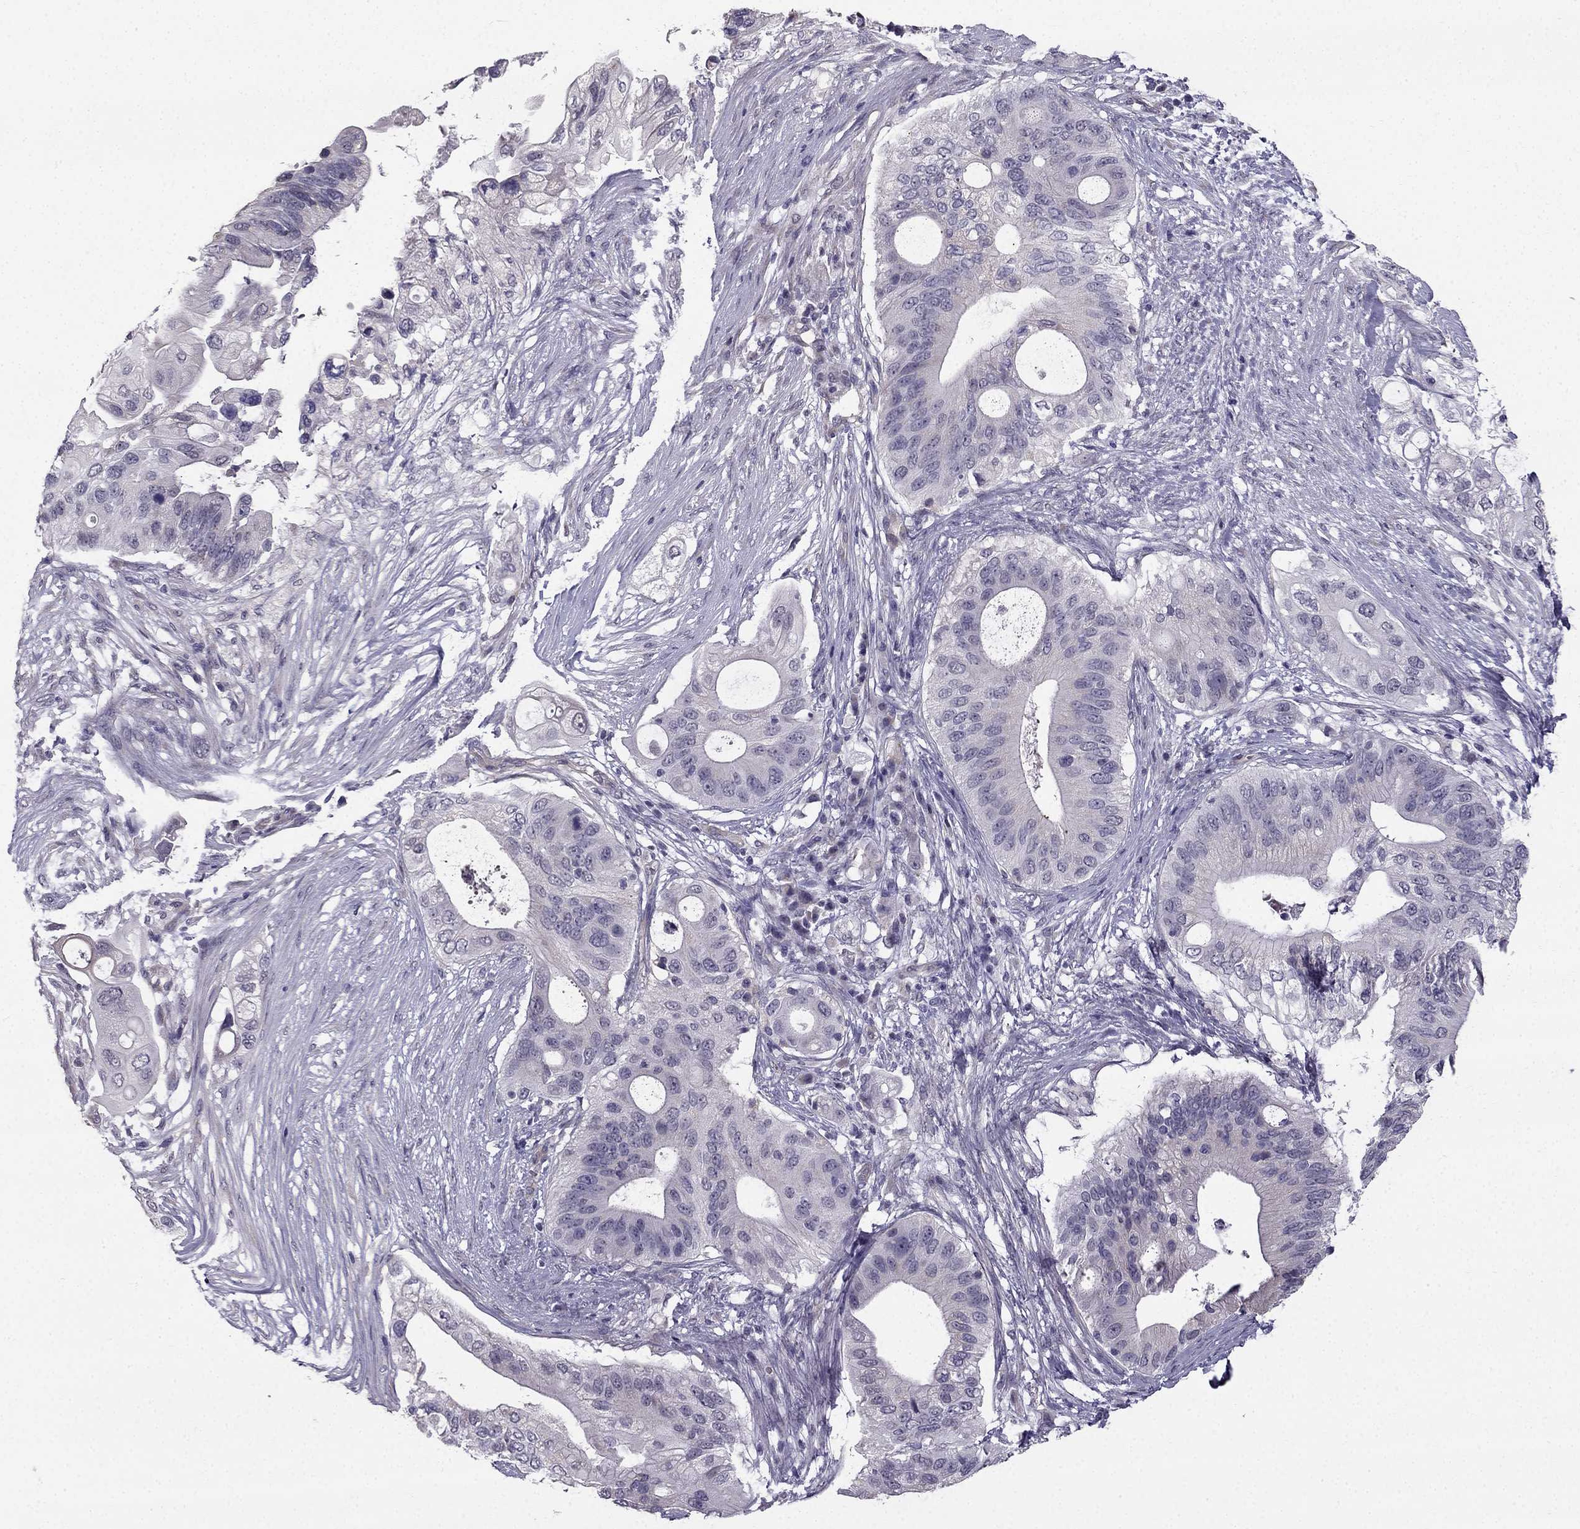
{"staining": {"intensity": "negative", "quantity": "none", "location": "none"}, "tissue": "pancreatic cancer", "cell_type": "Tumor cells", "image_type": "cancer", "snomed": [{"axis": "morphology", "description": "Adenocarcinoma, NOS"}, {"axis": "topography", "description": "Pancreas"}], "caption": "Pancreatic cancer was stained to show a protein in brown. There is no significant staining in tumor cells.", "gene": "TSPYL5", "patient": {"sex": "female", "age": 72}}